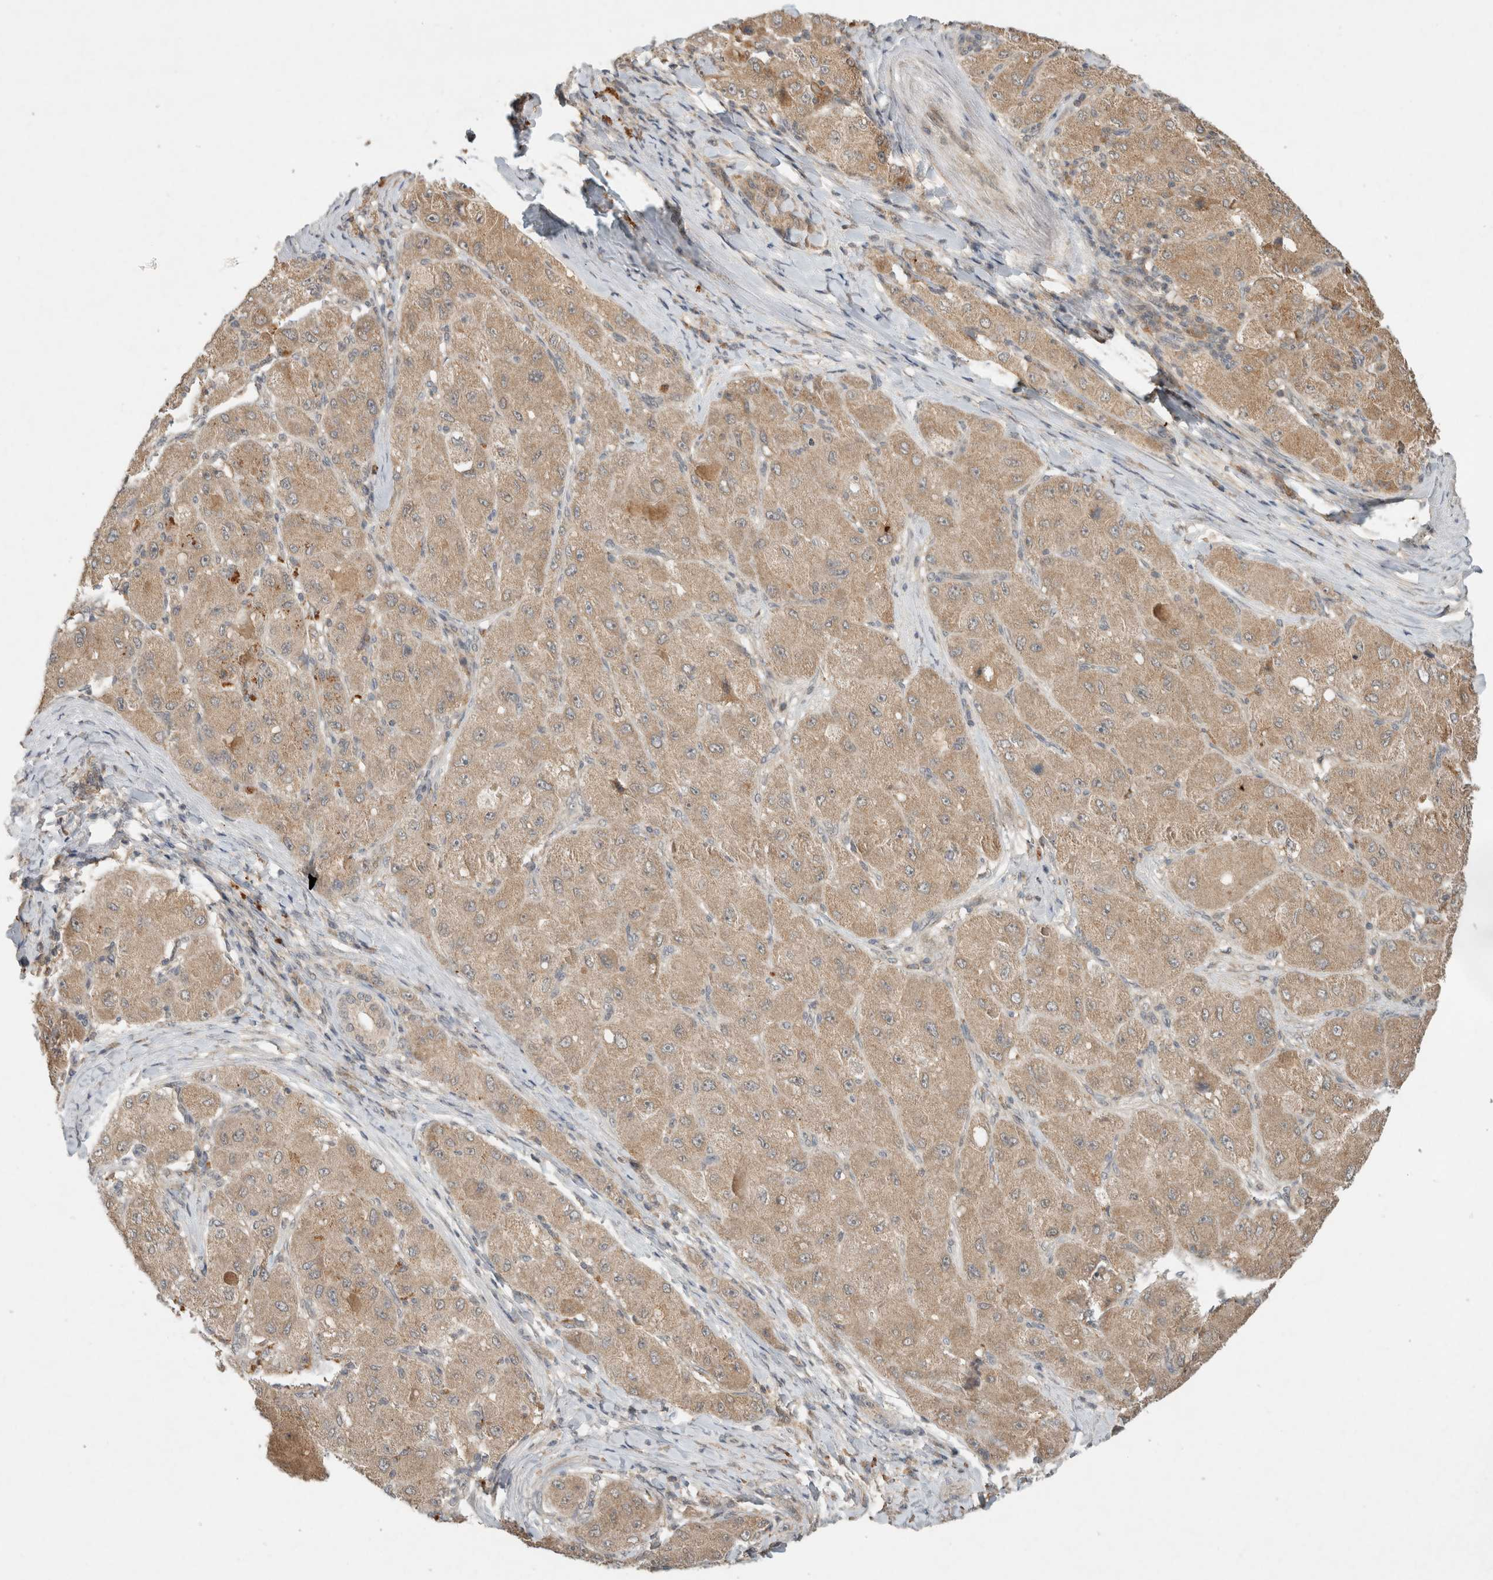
{"staining": {"intensity": "moderate", "quantity": ">75%", "location": "cytoplasmic/membranous"}, "tissue": "liver cancer", "cell_type": "Tumor cells", "image_type": "cancer", "snomed": [{"axis": "morphology", "description": "Carcinoma, Hepatocellular, NOS"}, {"axis": "topography", "description": "Liver"}], "caption": "Moderate cytoplasmic/membranous staining is present in approximately >75% of tumor cells in liver cancer (hepatocellular carcinoma).", "gene": "LOXL2", "patient": {"sex": "male", "age": 80}}